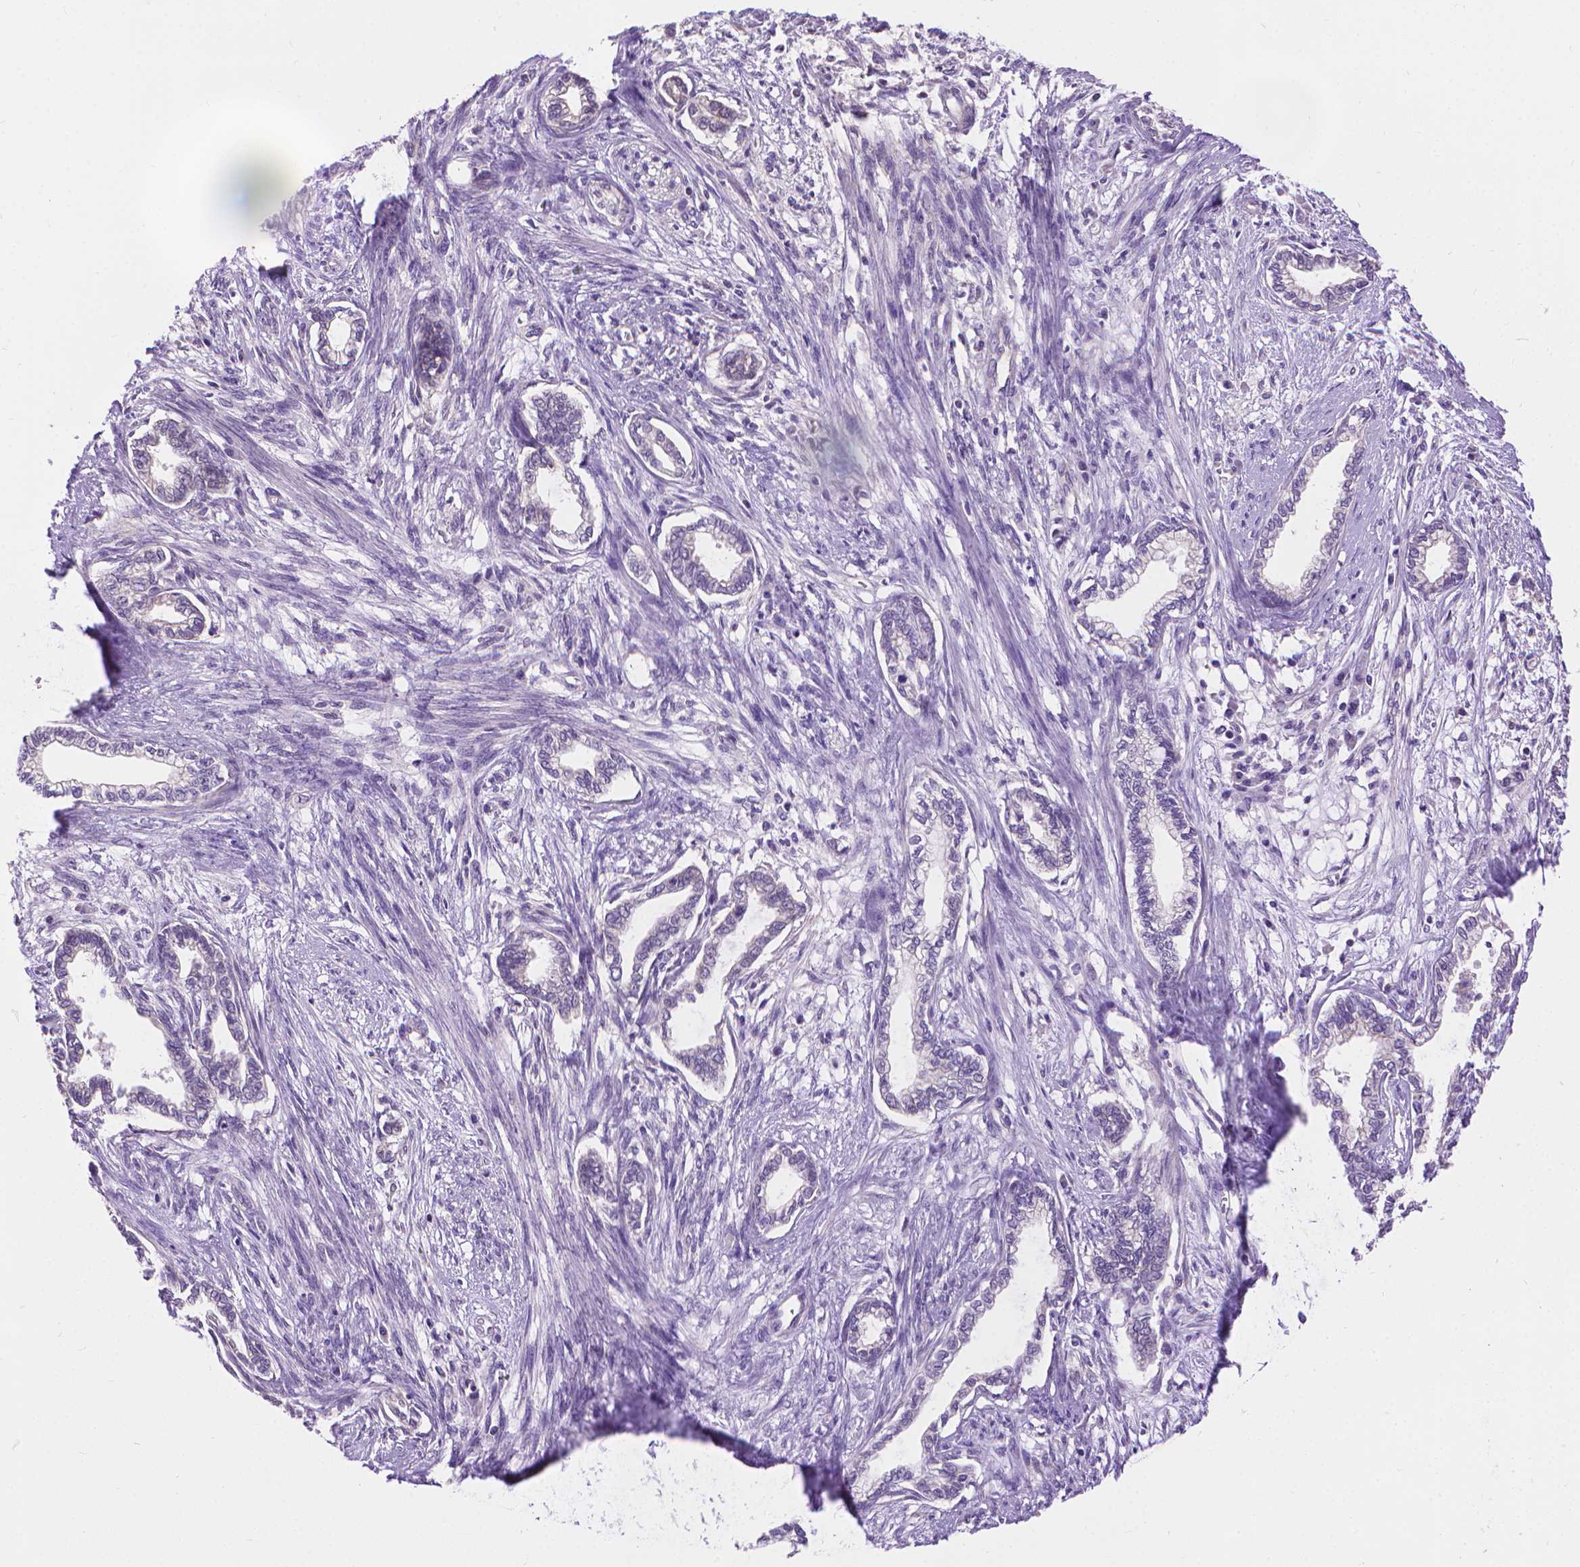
{"staining": {"intensity": "negative", "quantity": "none", "location": "none"}, "tissue": "cervical cancer", "cell_type": "Tumor cells", "image_type": "cancer", "snomed": [{"axis": "morphology", "description": "Adenocarcinoma, NOS"}, {"axis": "topography", "description": "Cervix"}], "caption": "This photomicrograph is of adenocarcinoma (cervical) stained with IHC to label a protein in brown with the nuclei are counter-stained blue. There is no expression in tumor cells.", "gene": "SYN1", "patient": {"sex": "female", "age": 62}}